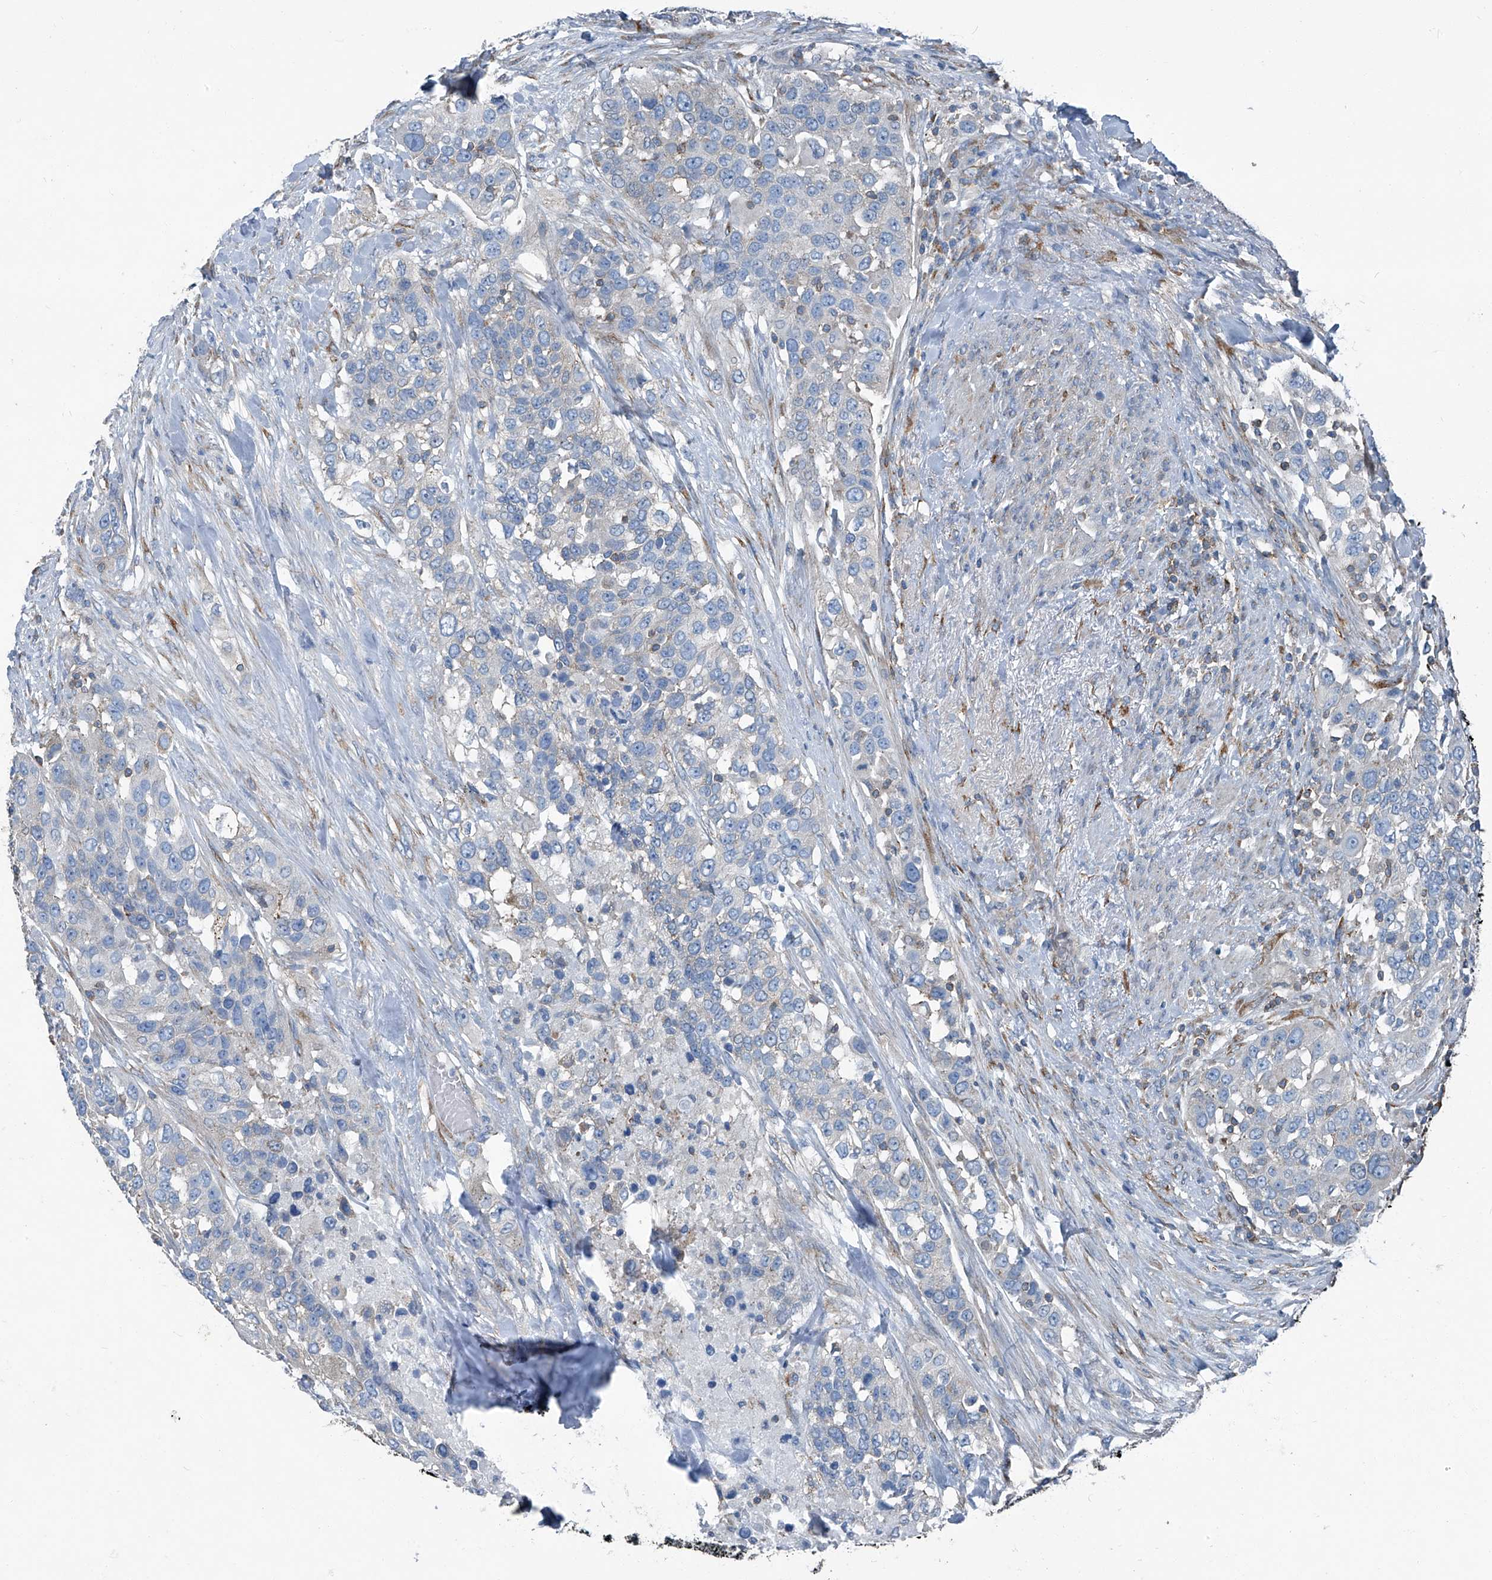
{"staining": {"intensity": "negative", "quantity": "none", "location": "none"}, "tissue": "urothelial cancer", "cell_type": "Tumor cells", "image_type": "cancer", "snomed": [{"axis": "morphology", "description": "Urothelial carcinoma, High grade"}, {"axis": "topography", "description": "Urinary bladder"}], "caption": "Tumor cells show no significant positivity in urothelial cancer. The staining is performed using DAB brown chromogen with nuclei counter-stained in using hematoxylin.", "gene": "SEPTIN7", "patient": {"sex": "female", "age": 80}}